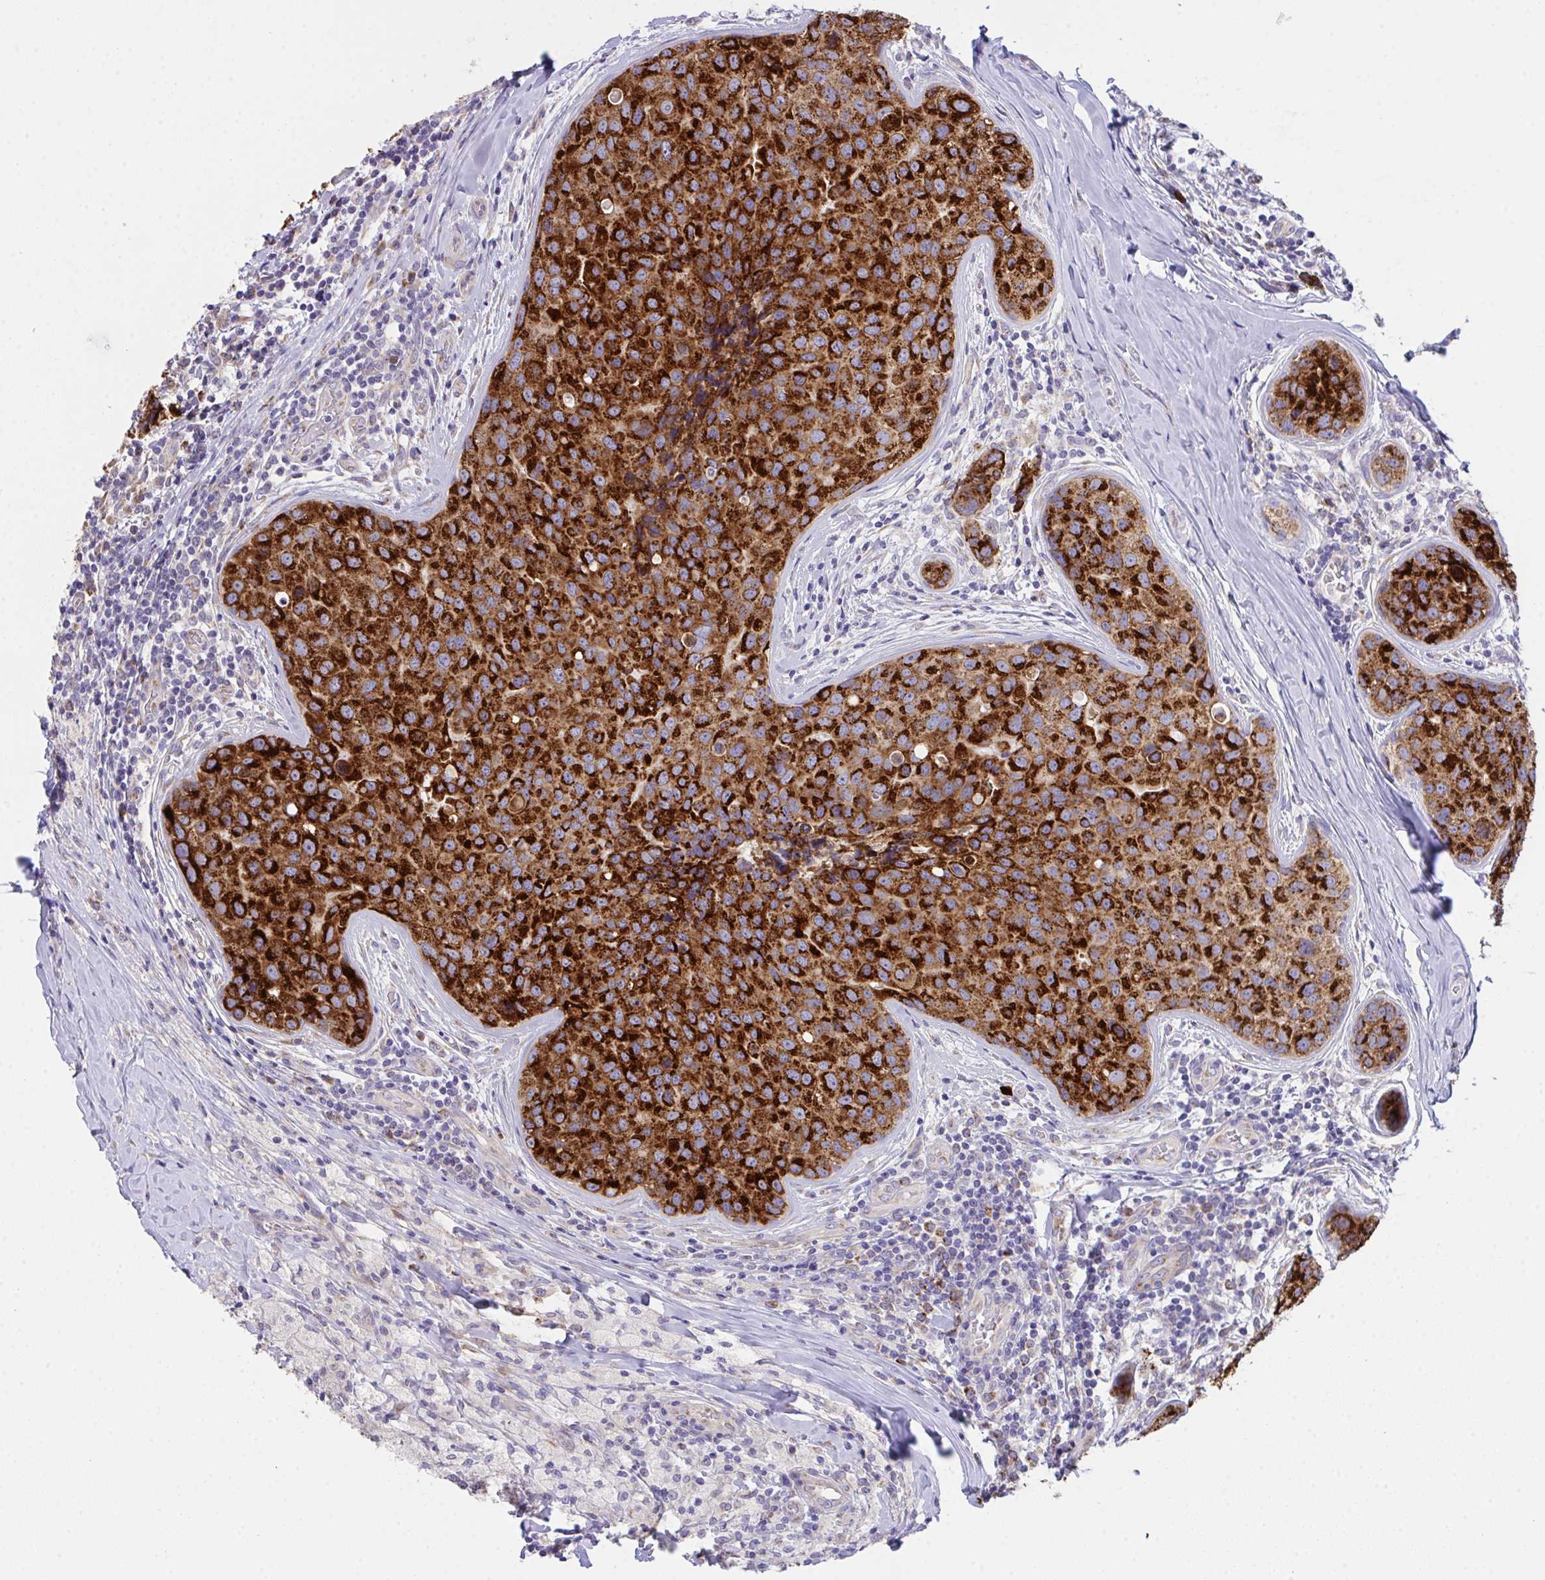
{"staining": {"intensity": "strong", "quantity": ">75%", "location": "cytoplasmic/membranous"}, "tissue": "breast cancer", "cell_type": "Tumor cells", "image_type": "cancer", "snomed": [{"axis": "morphology", "description": "Duct carcinoma"}, {"axis": "topography", "description": "Breast"}], "caption": "Immunohistochemistry (IHC) (DAB) staining of human breast cancer displays strong cytoplasmic/membranous protein positivity in approximately >75% of tumor cells.", "gene": "MIA3", "patient": {"sex": "female", "age": 24}}